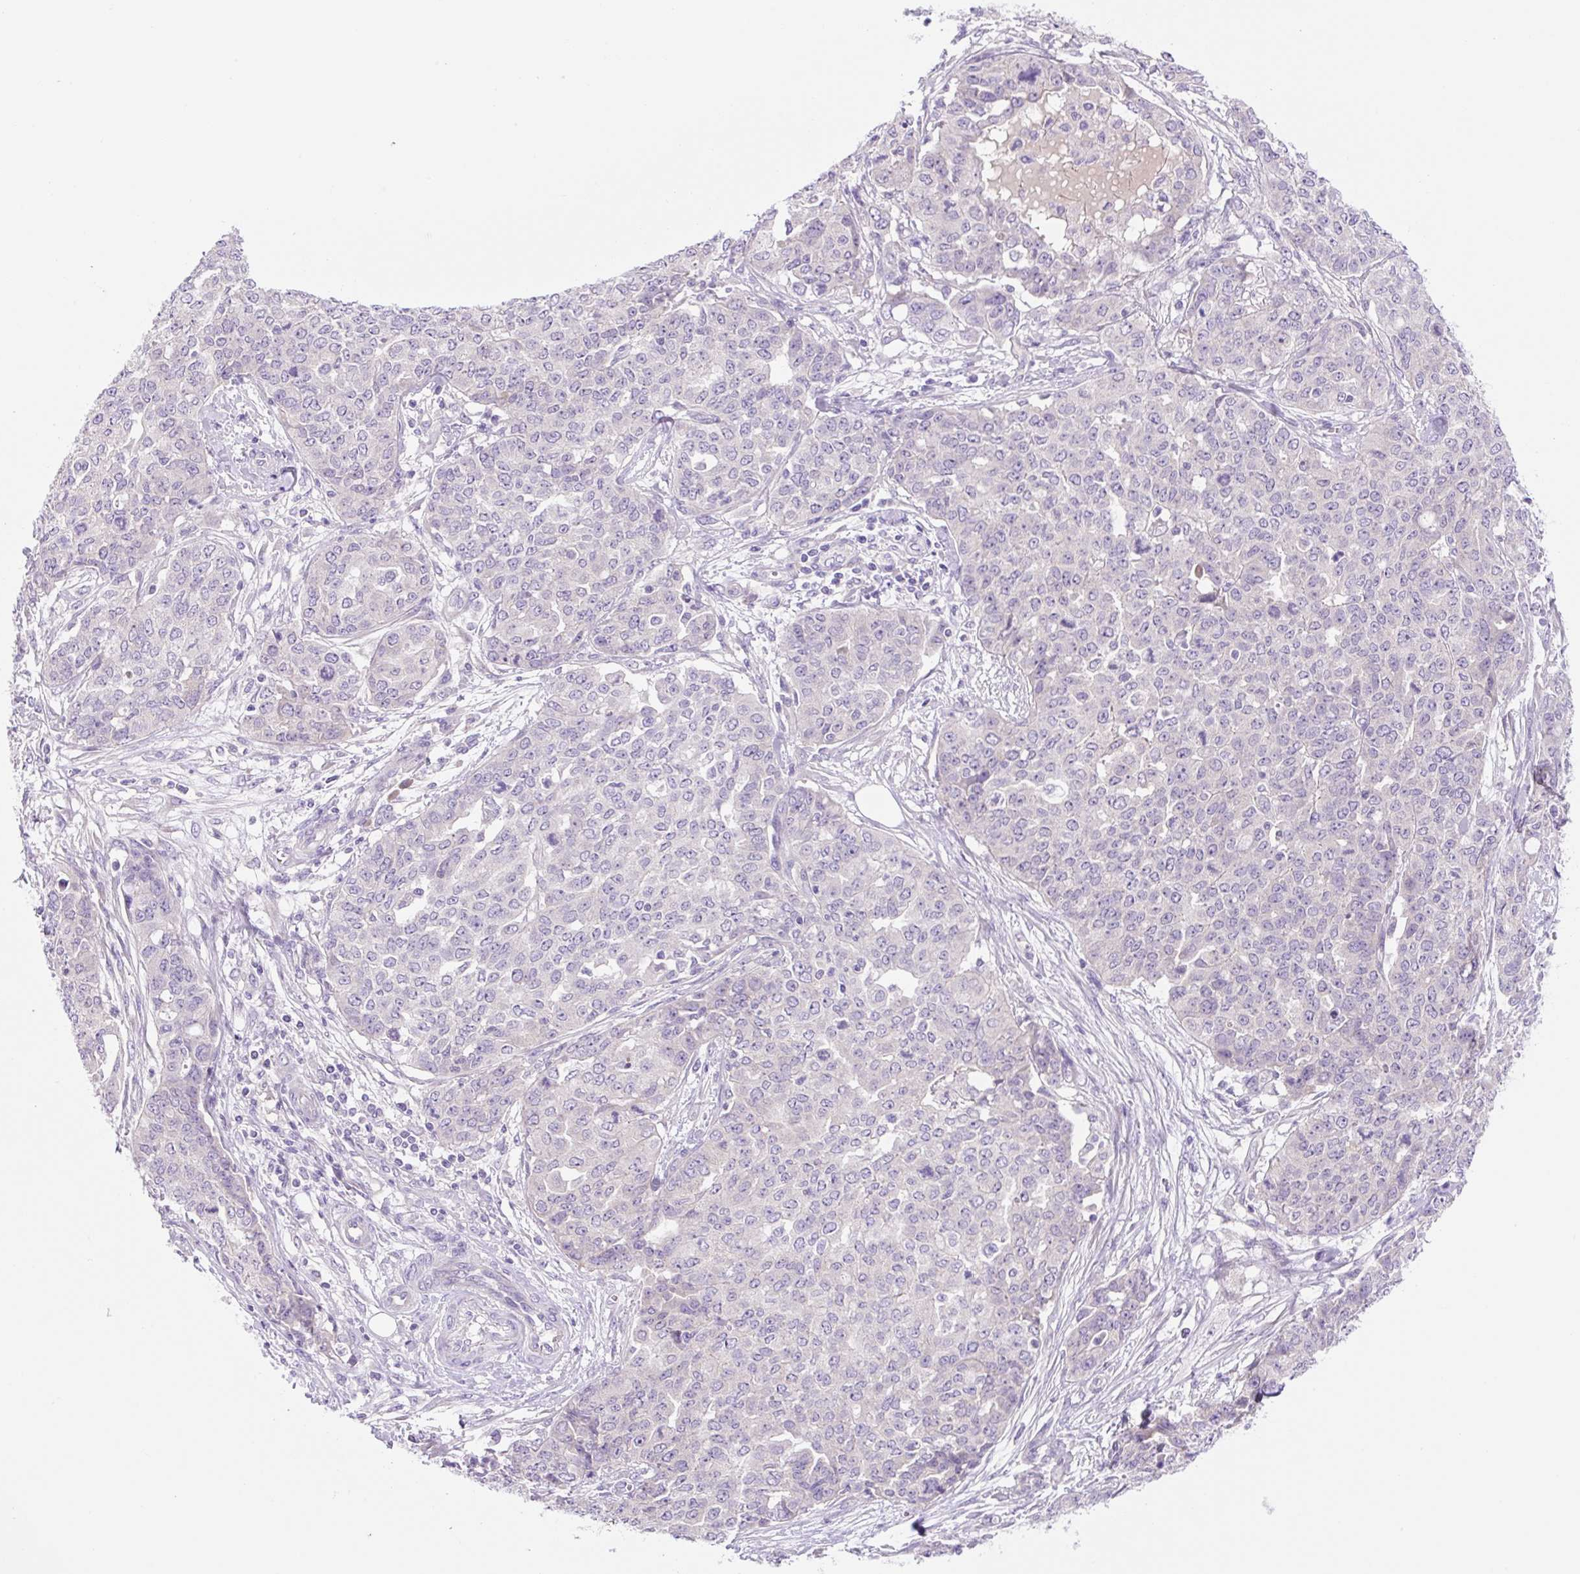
{"staining": {"intensity": "negative", "quantity": "none", "location": "none"}, "tissue": "ovarian cancer", "cell_type": "Tumor cells", "image_type": "cancer", "snomed": [{"axis": "morphology", "description": "Cystadenocarcinoma, serous, NOS"}, {"axis": "topography", "description": "Soft tissue"}, {"axis": "topography", "description": "Ovary"}], "caption": "Immunohistochemistry (IHC) photomicrograph of human ovarian cancer stained for a protein (brown), which demonstrates no staining in tumor cells.", "gene": "CELF6", "patient": {"sex": "female", "age": 57}}